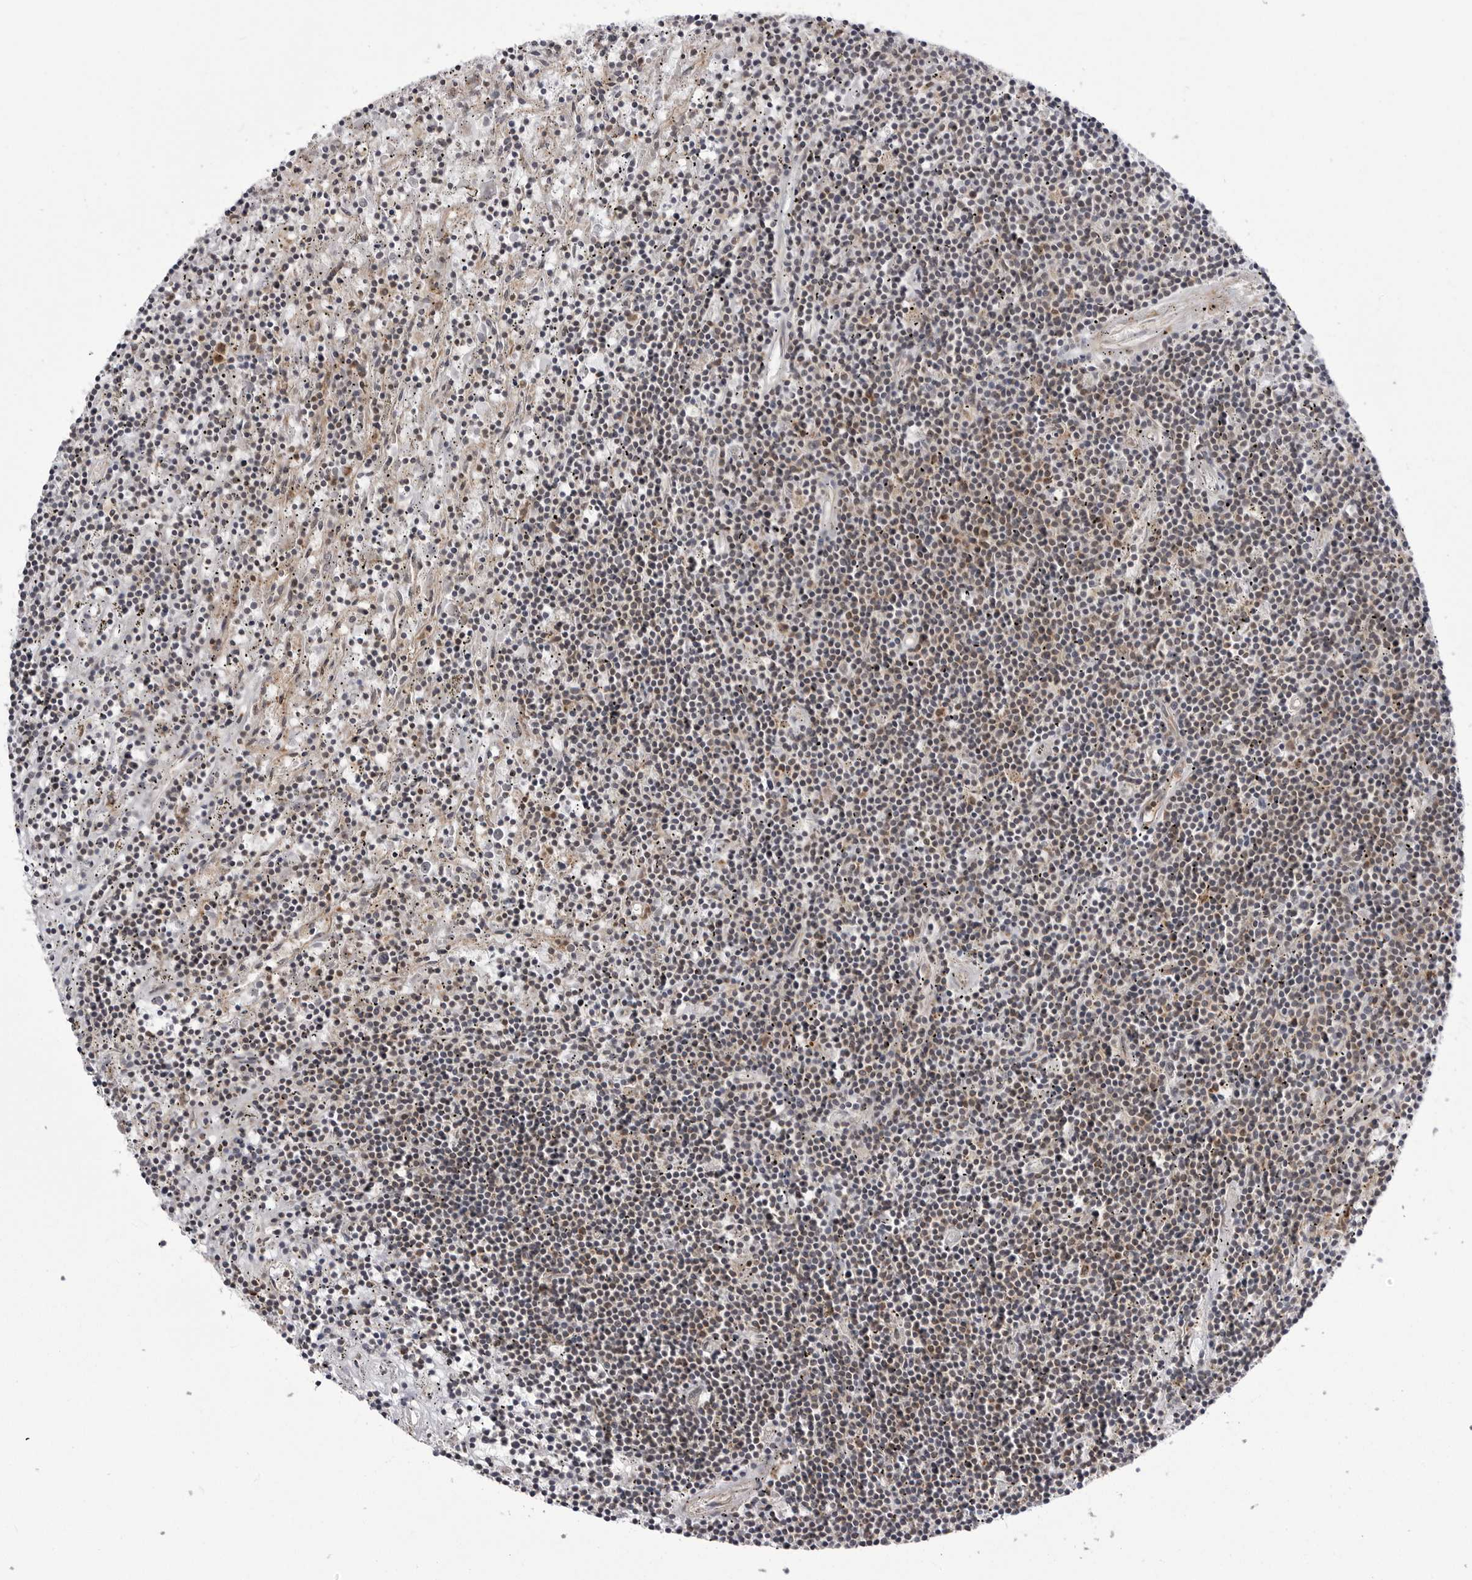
{"staining": {"intensity": "weak", "quantity": ">75%", "location": "cytoplasmic/membranous"}, "tissue": "lymphoma", "cell_type": "Tumor cells", "image_type": "cancer", "snomed": [{"axis": "morphology", "description": "Malignant lymphoma, non-Hodgkin's type, Low grade"}, {"axis": "topography", "description": "Spleen"}], "caption": "This micrograph exhibits immunohistochemistry (IHC) staining of lymphoma, with low weak cytoplasmic/membranous expression in approximately >75% of tumor cells.", "gene": "CCDC18", "patient": {"sex": "male", "age": 76}}